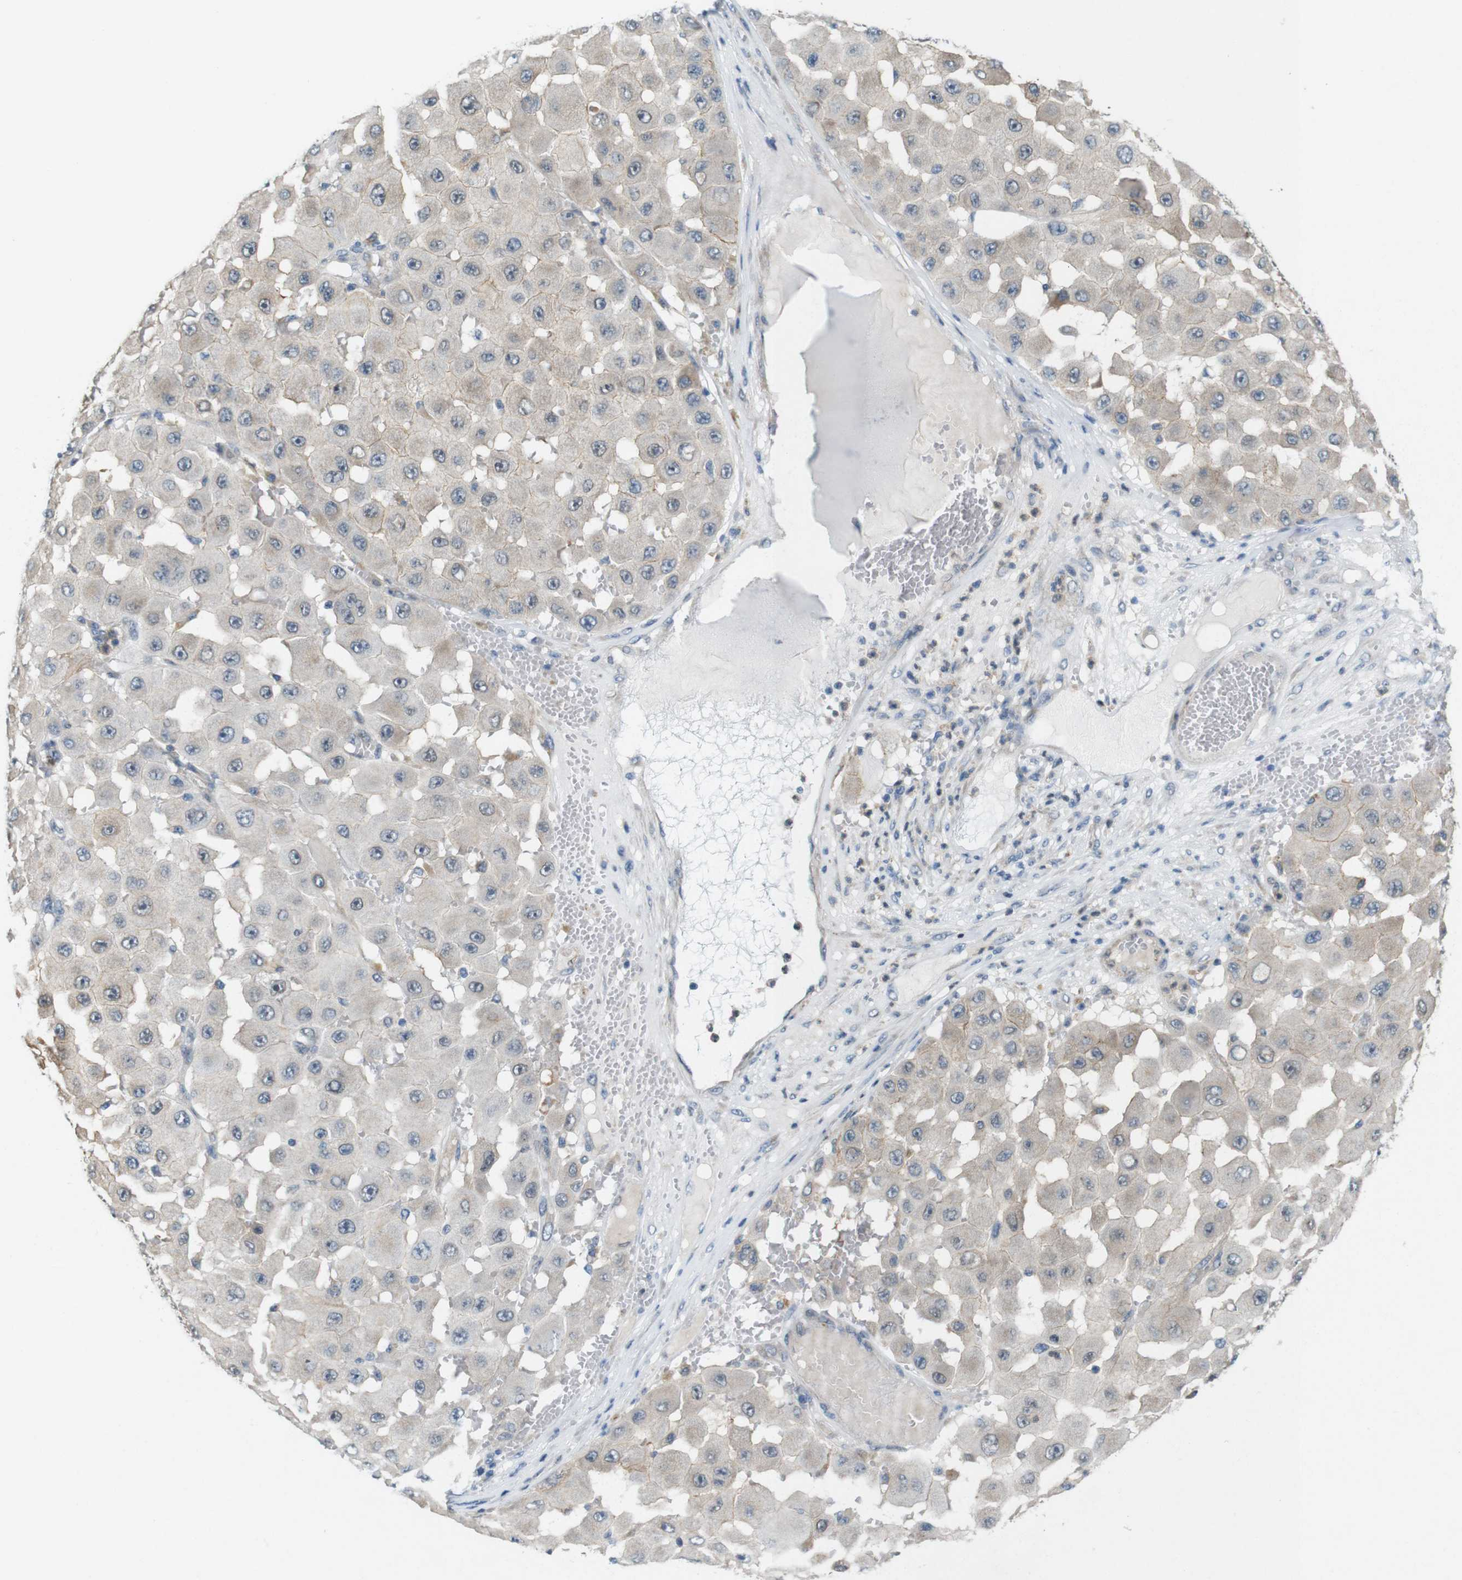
{"staining": {"intensity": "weak", "quantity": ">75%", "location": "cytoplasmic/membranous,nuclear"}, "tissue": "melanoma", "cell_type": "Tumor cells", "image_type": "cancer", "snomed": [{"axis": "morphology", "description": "Malignant melanoma, NOS"}, {"axis": "topography", "description": "Skin"}], "caption": "Melanoma stained for a protein shows weak cytoplasmic/membranous and nuclear positivity in tumor cells. (Stains: DAB in brown, nuclei in blue, Microscopy: brightfield microscopy at high magnification).", "gene": "SKI", "patient": {"sex": "female", "age": 81}}